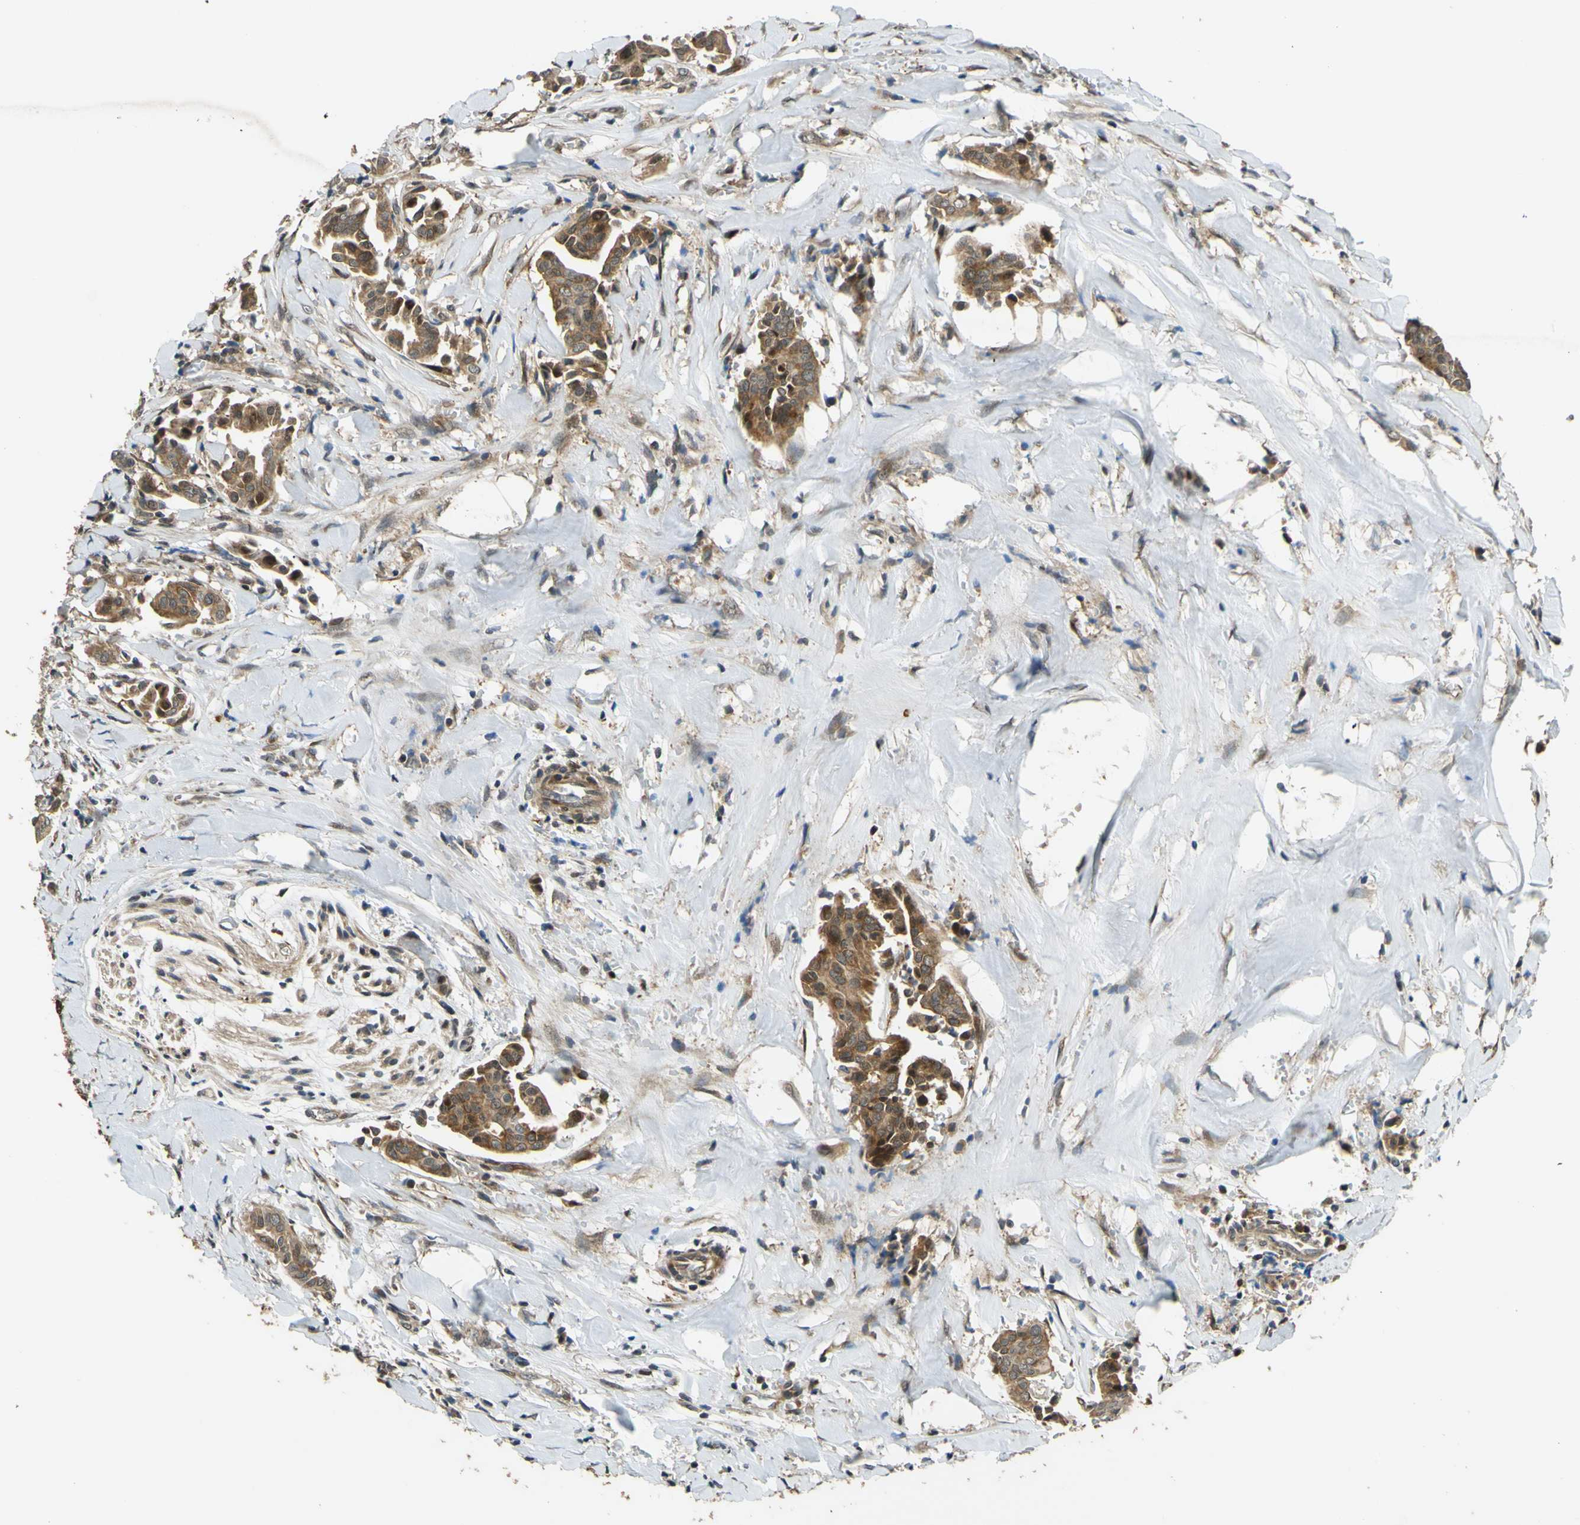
{"staining": {"intensity": "moderate", "quantity": ">75%", "location": "cytoplasmic/membranous"}, "tissue": "head and neck cancer", "cell_type": "Tumor cells", "image_type": "cancer", "snomed": [{"axis": "morphology", "description": "Adenocarcinoma, NOS"}, {"axis": "topography", "description": "Salivary gland"}, {"axis": "topography", "description": "Head-Neck"}], "caption": "Immunohistochemical staining of human head and neck adenocarcinoma demonstrates medium levels of moderate cytoplasmic/membranous staining in about >75% of tumor cells.", "gene": "ABCC8", "patient": {"sex": "female", "age": 59}}